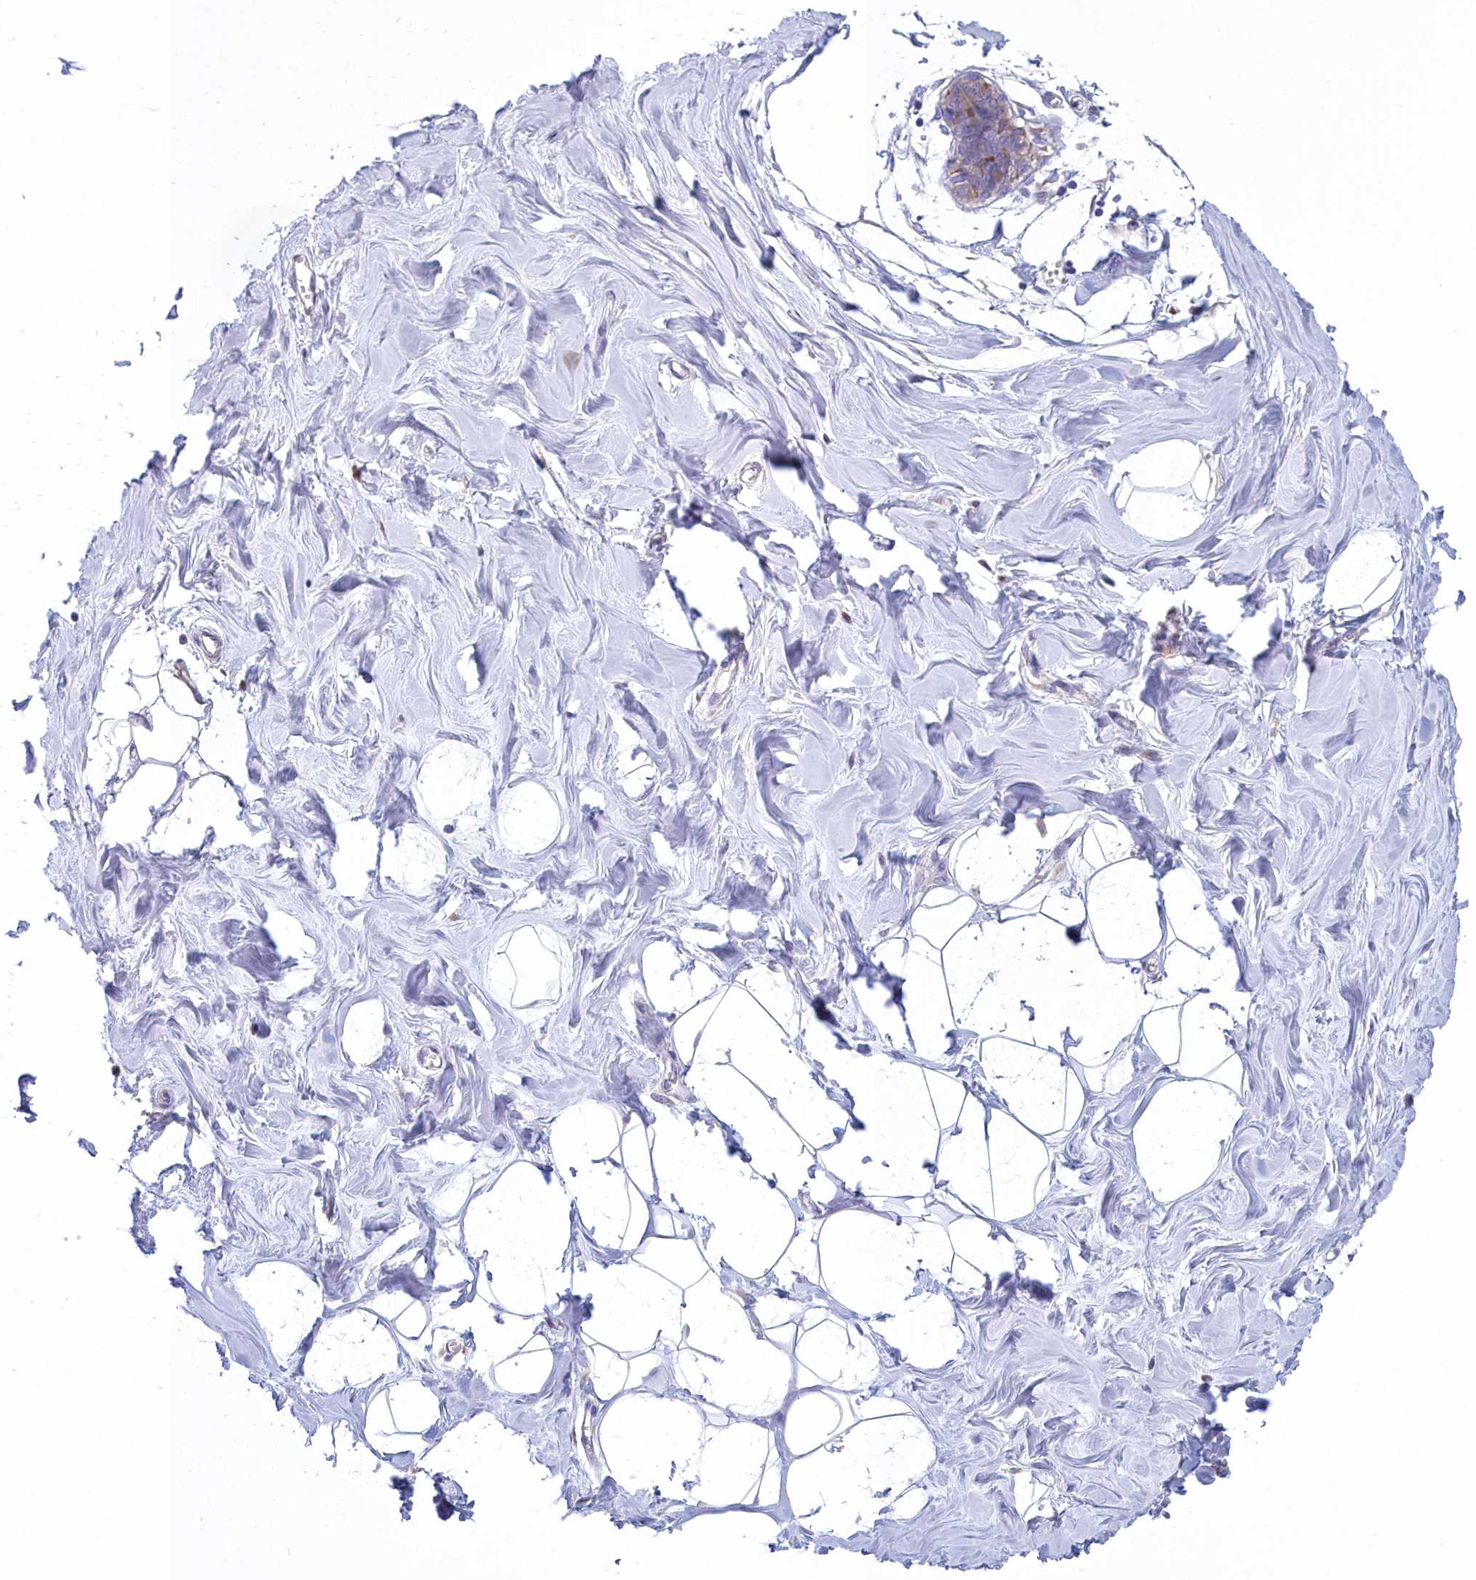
{"staining": {"intensity": "negative", "quantity": "none", "location": "none"}, "tissue": "breast", "cell_type": "Adipocytes", "image_type": "normal", "snomed": [{"axis": "morphology", "description": "Normal tissue, NOS"}, {"axis": "topography", "description": "Breast"}], "caption": "Photomicrograph shows no significant protein positivity in adipocytes of benign breast. The staining was performed using DAB (3,3'-diaminobenzidine) to visualize the protein expression in brown, while the nuclei were stained in blue with hematoxylin (Magnification: 20x).", "gene": "HM13", "patient": {"sex": "female", "age": 27}}